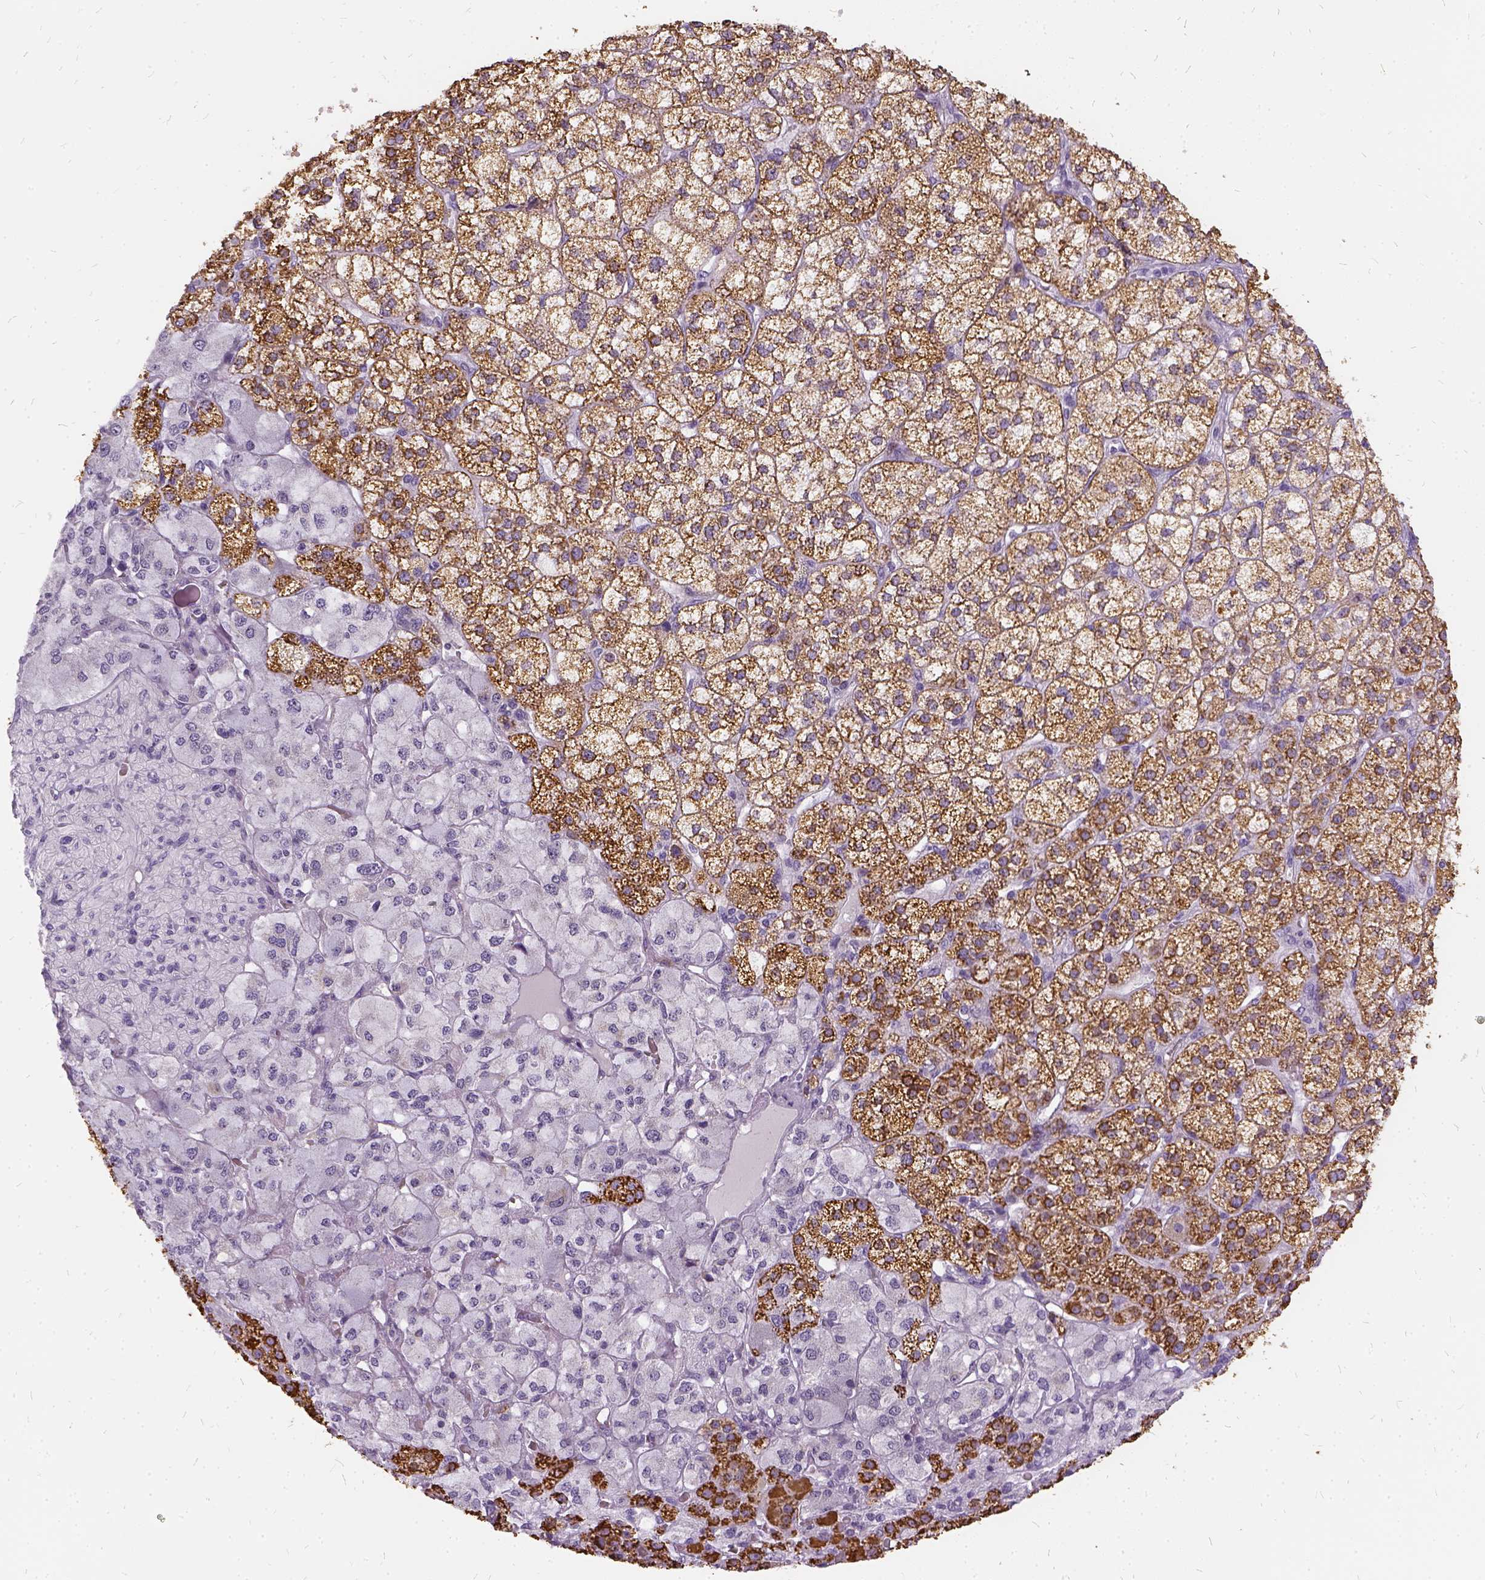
{"staining": {"intensity": "strong", "quantity": ">75%", "location": "cytoplasmic/membranous"}, "tissue": "adrenal gland", "cell_type": "Glandular cells", "image_type": "normal", "snomed": [{"axis": "morphology", "description": "Normal tissue, NOS"}, {"axis": "topography", "description": "Adrenal gland"}], "caption": "Strong cytoplasmic/membranous expression for a protein is present in approximately >75% of glandular cells of benign adrenal gland using IHC.", "gene": "FDX1", "patient": {"sex": "female", "age": 60}}